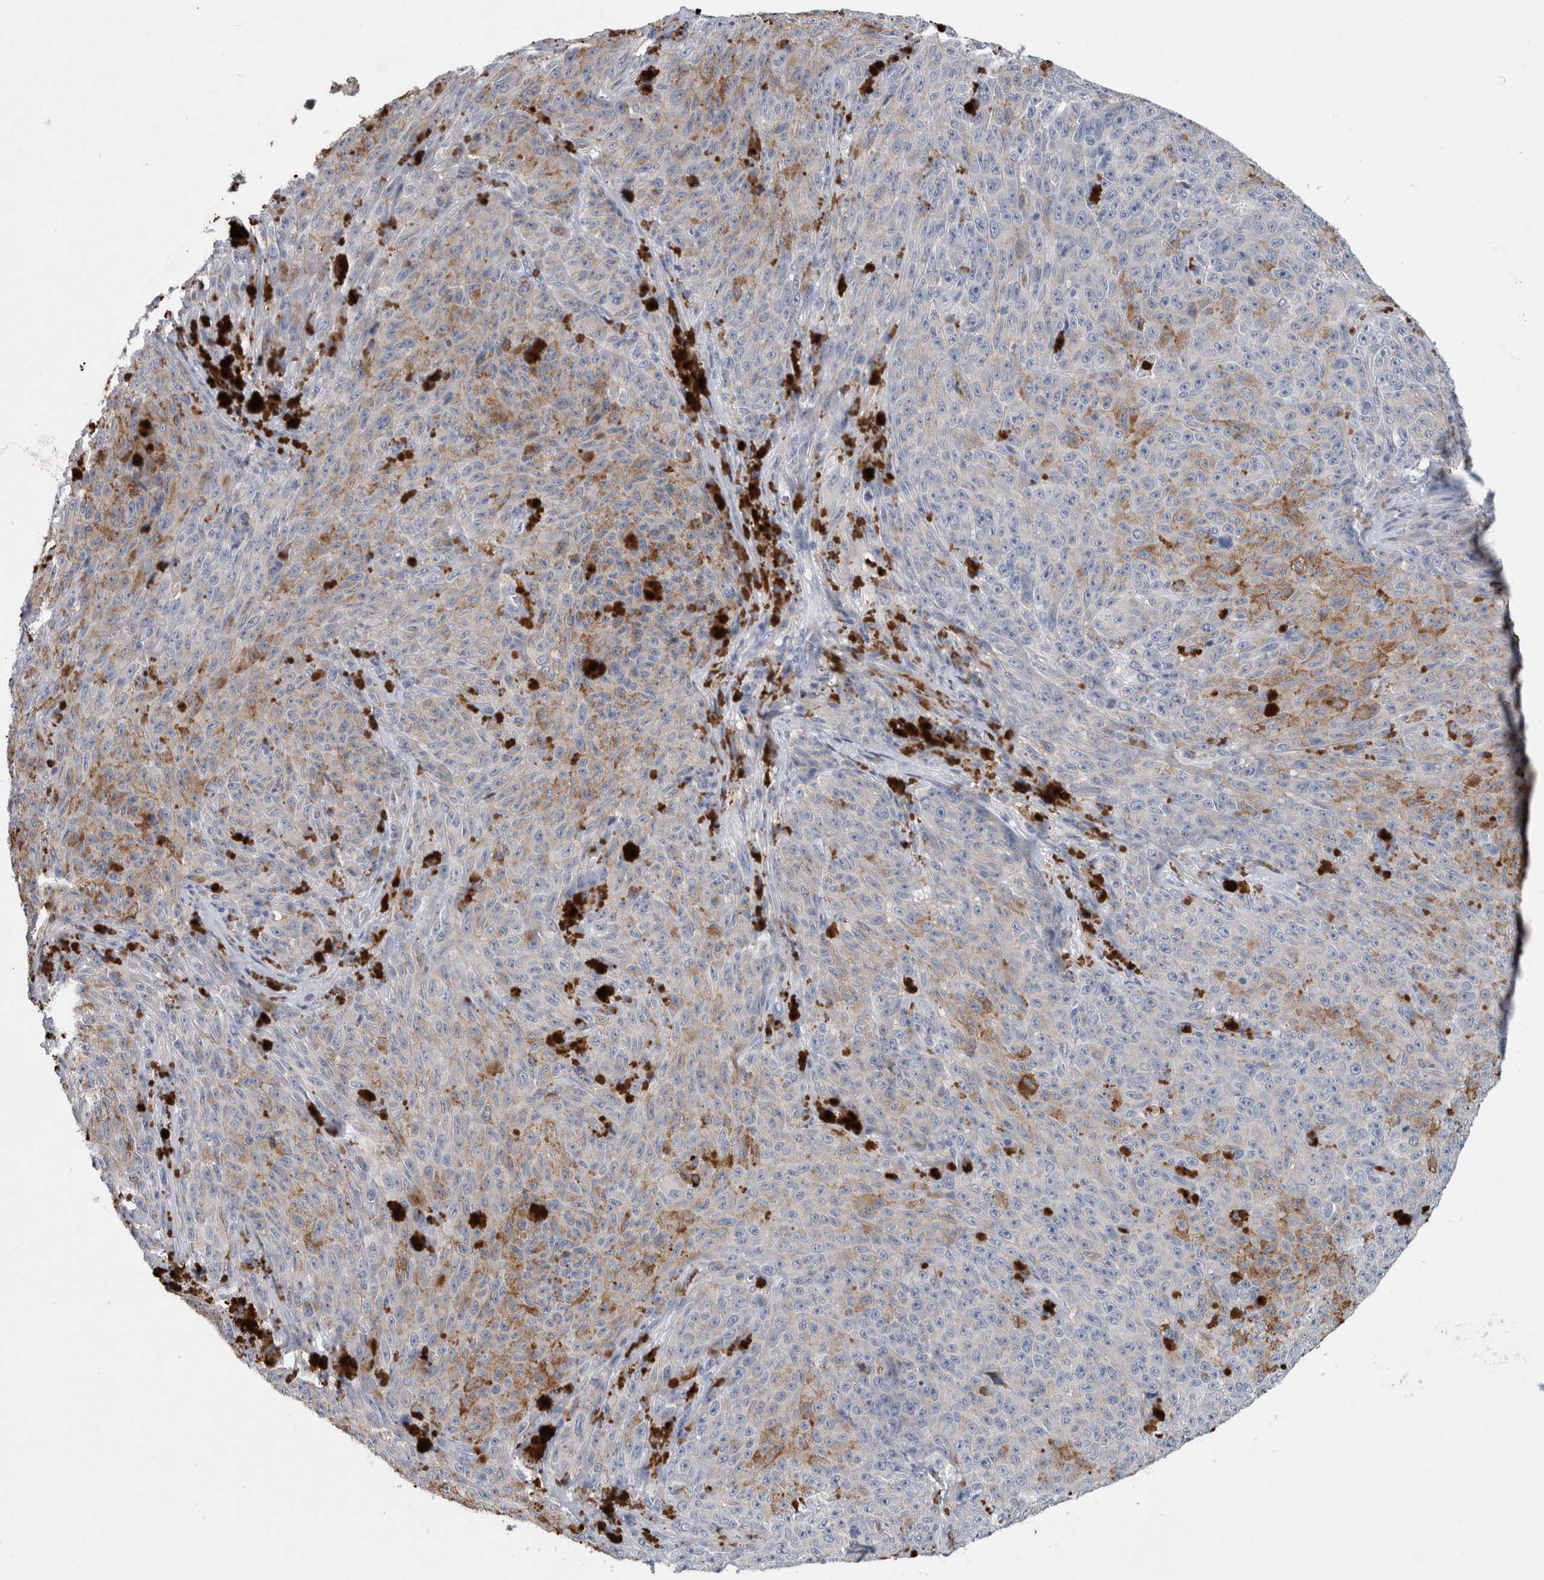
{"staining": {"intensity": "negative", "quantity": "none", "location": "none"}, "tissue": "melanoma", "cell_type": "Tumor cells", "image_type": "cancer", "snomed": [{"axis": "morphology", "description": "Malignant melanoma, NOS"}, {"axis": "topography", "description": "Skin"}], "caption": "This is a histopathology image of immunohistochemistry (IHC) staining of malignant melanoma, which shows no expression in tumor cells. Brightfield microscopy of IHC stained with DAB (3,3'-diaminobenzidine) (brown) and hematoxylin (blue), captured at high magnification.", "gene": "FAM83H", "patient": {"sex": "female", "age": 82}}